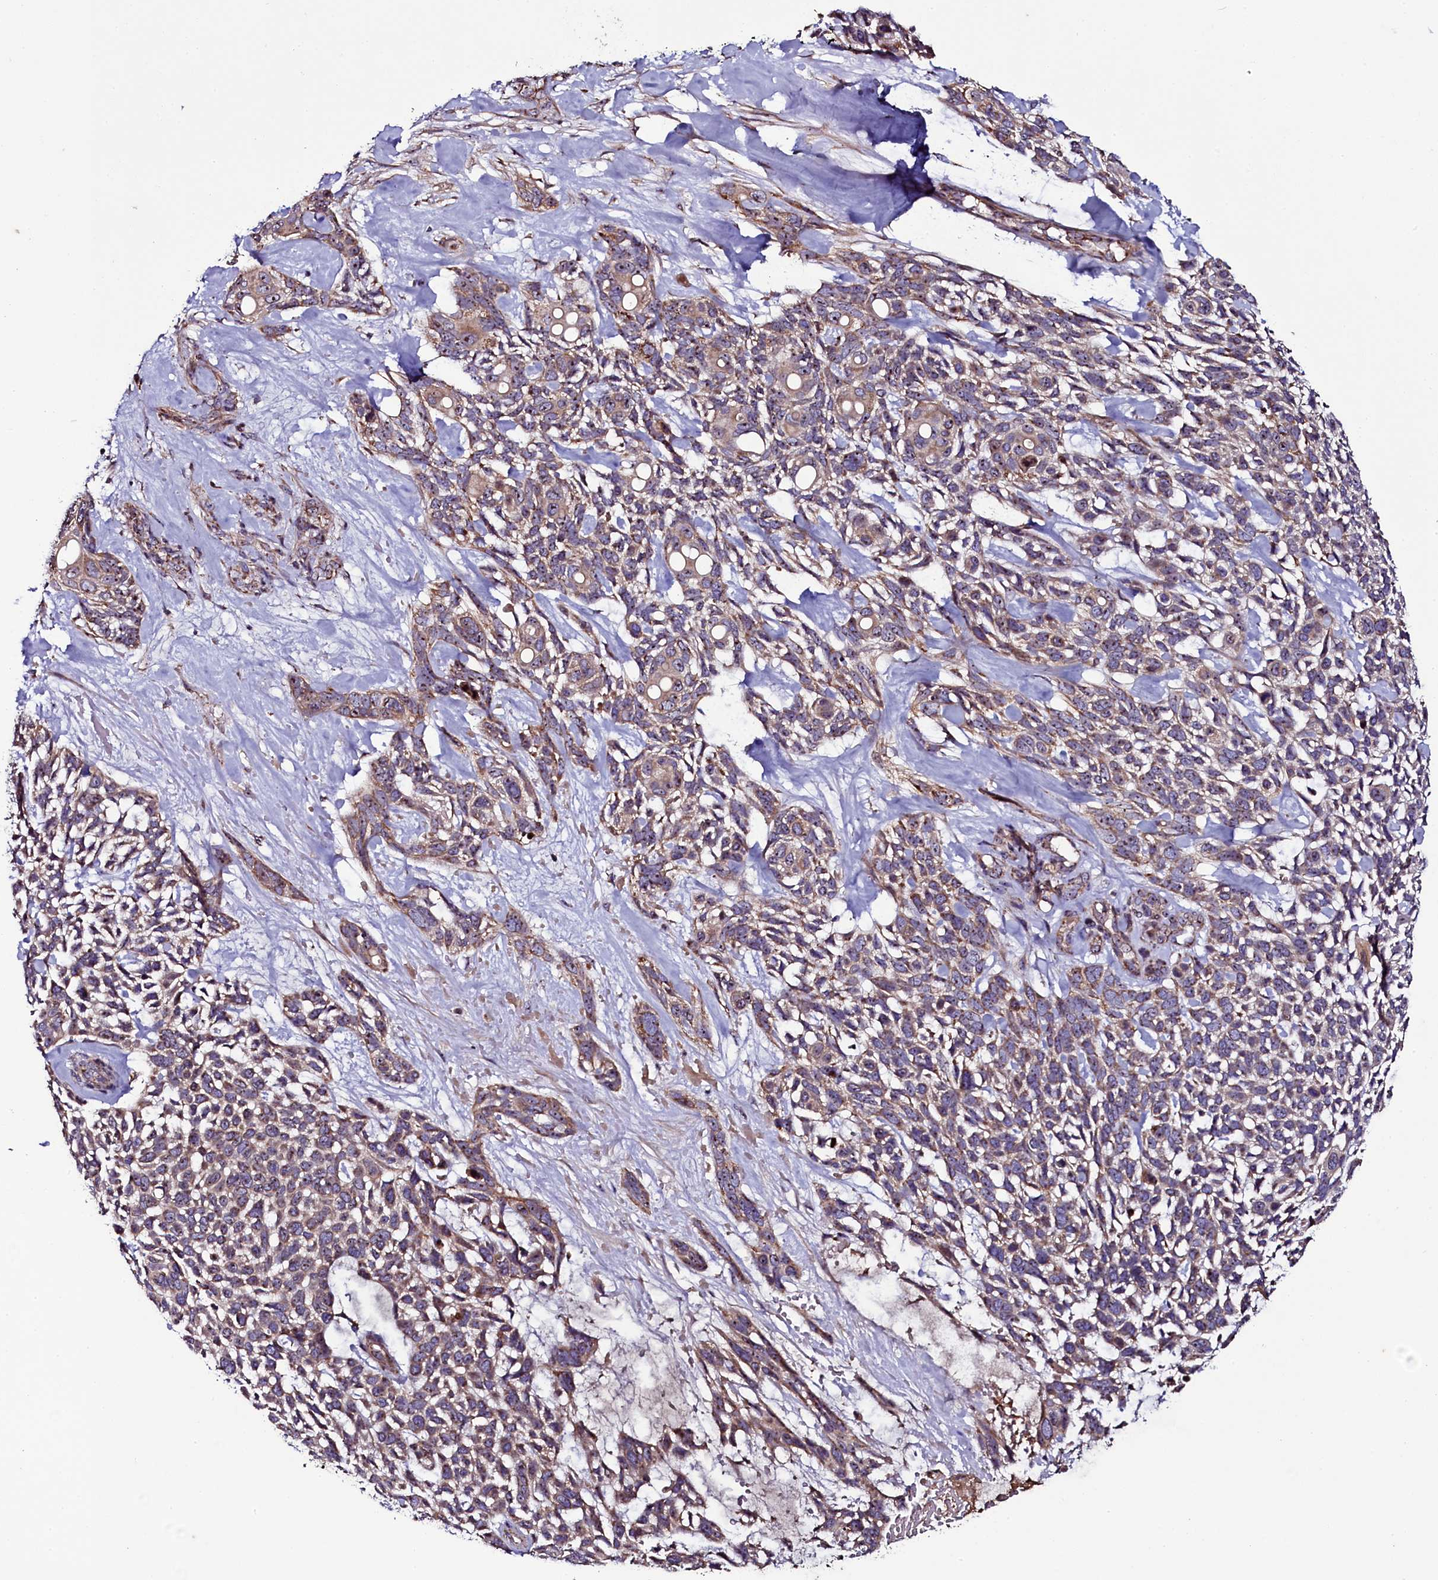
{"staining": {"intensity": "weak", "quantity": ">75%", "location": "cytoplasmic/membranous"}, "tissue": "skin cancer", "cell_type": "Tumor cells", "image_type": "cancer", "snomed": [{"axis": "morphology", "description": "Basal cell carcinoma"}, {"axis": "topography", "description": "Skin"}], "caption": "High-magnification brightfield microscopy of skin cancer stained with DAB (brown) and counterstained with hematoxylin (blue). tumor cells exhibit weak cytoplasmic/membranous positivity is appreciated in approximately>75% of cells.", "gene": "NAA80", "patient": {"sex": "male", "age": 88}}